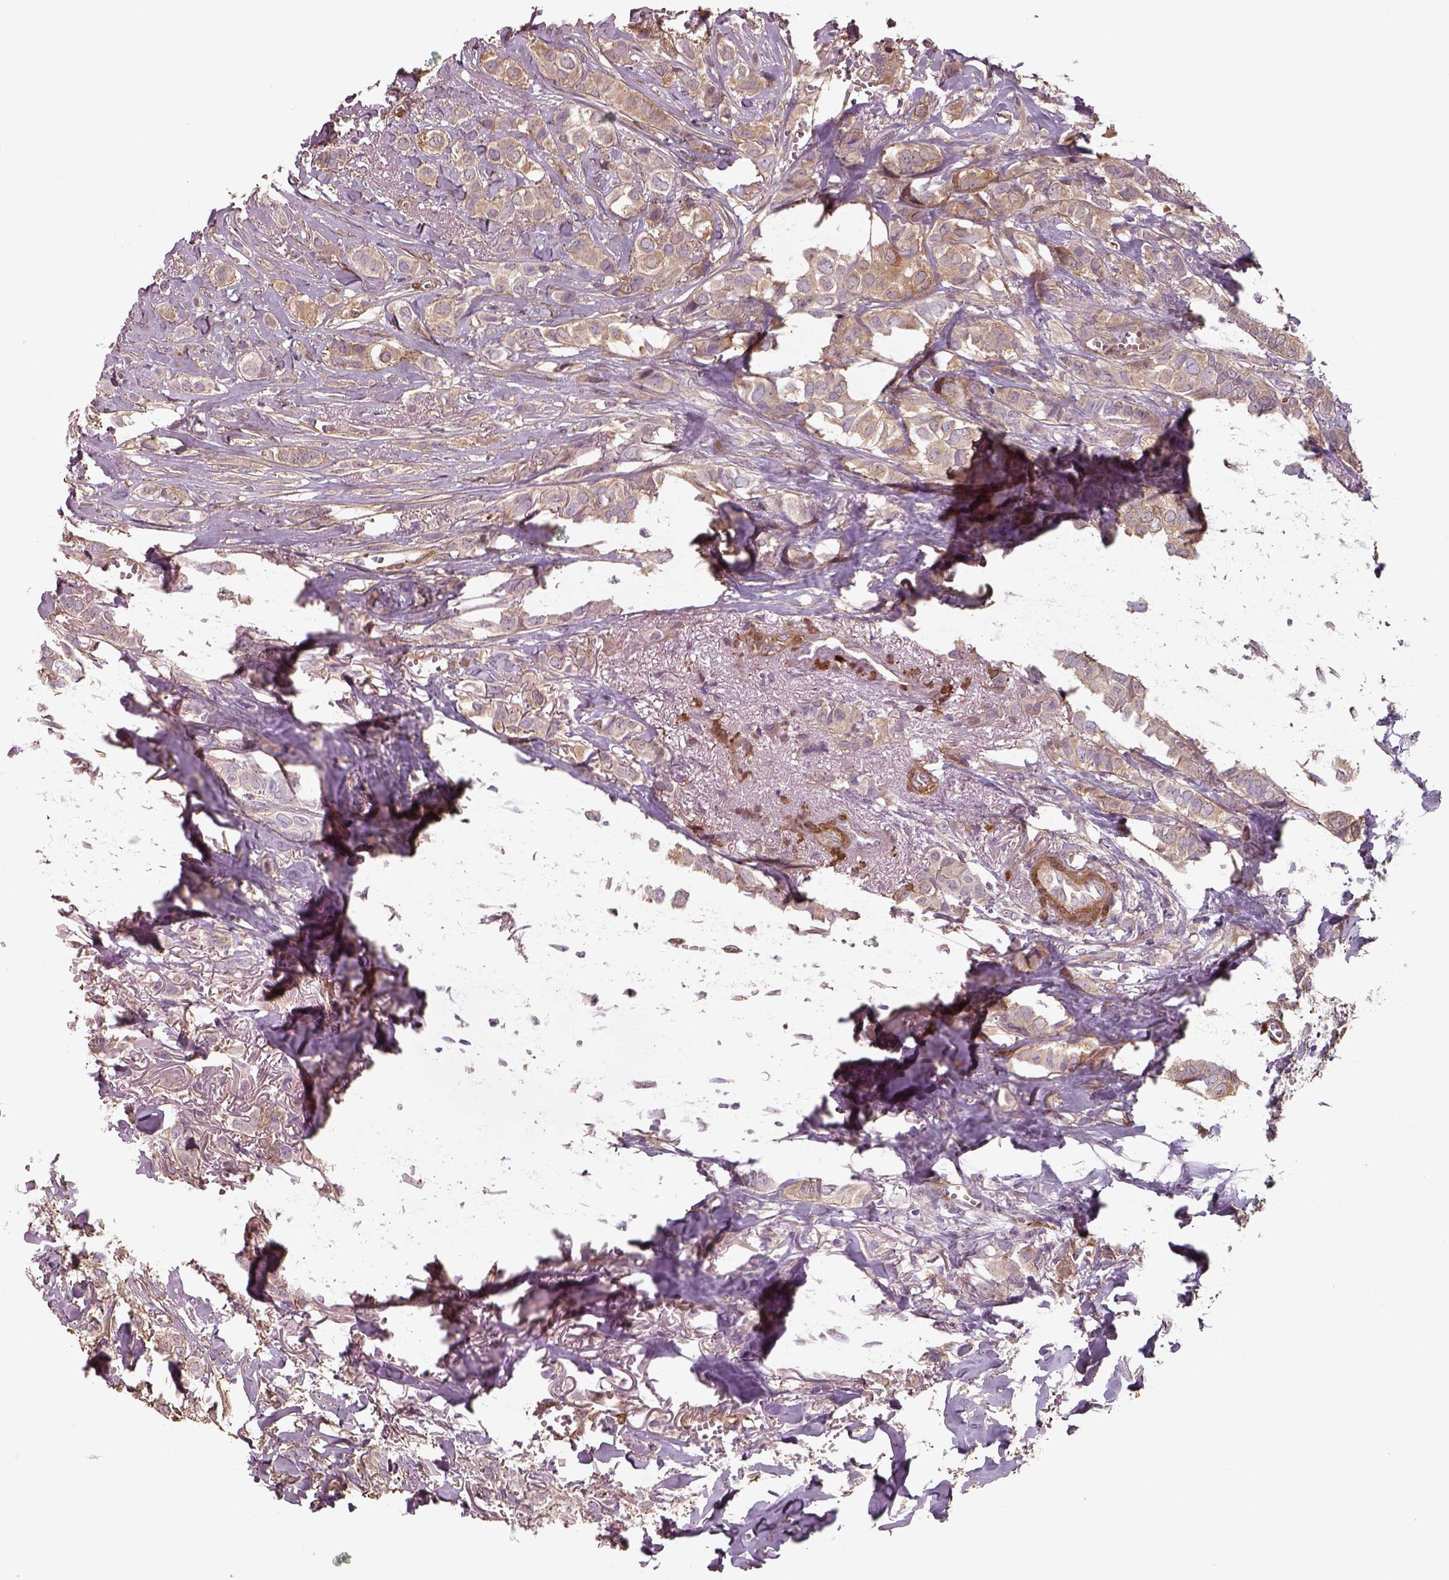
{"staining": {"intensity": "weak", "quantity": ">75%", "location": "cytoplasmic/membranous"}, "tissue": "breast cancer", "cell_type": "Tumor cells", "image_type": "cancer", "snomed": [{"axis": "morphology", "description": "Duct carcinoma"}, {"axis": "topography", "description": "Breast"}], "caption": "Approximately >75% of tumor cells in breast intraductal carcinoma exhibit weak cytoplasmic/membranous protein positivity as visualized by brown immunohistochemical staining.", "gene": "ISYNA1", "patient": {"sex": "female", "age": 85}}